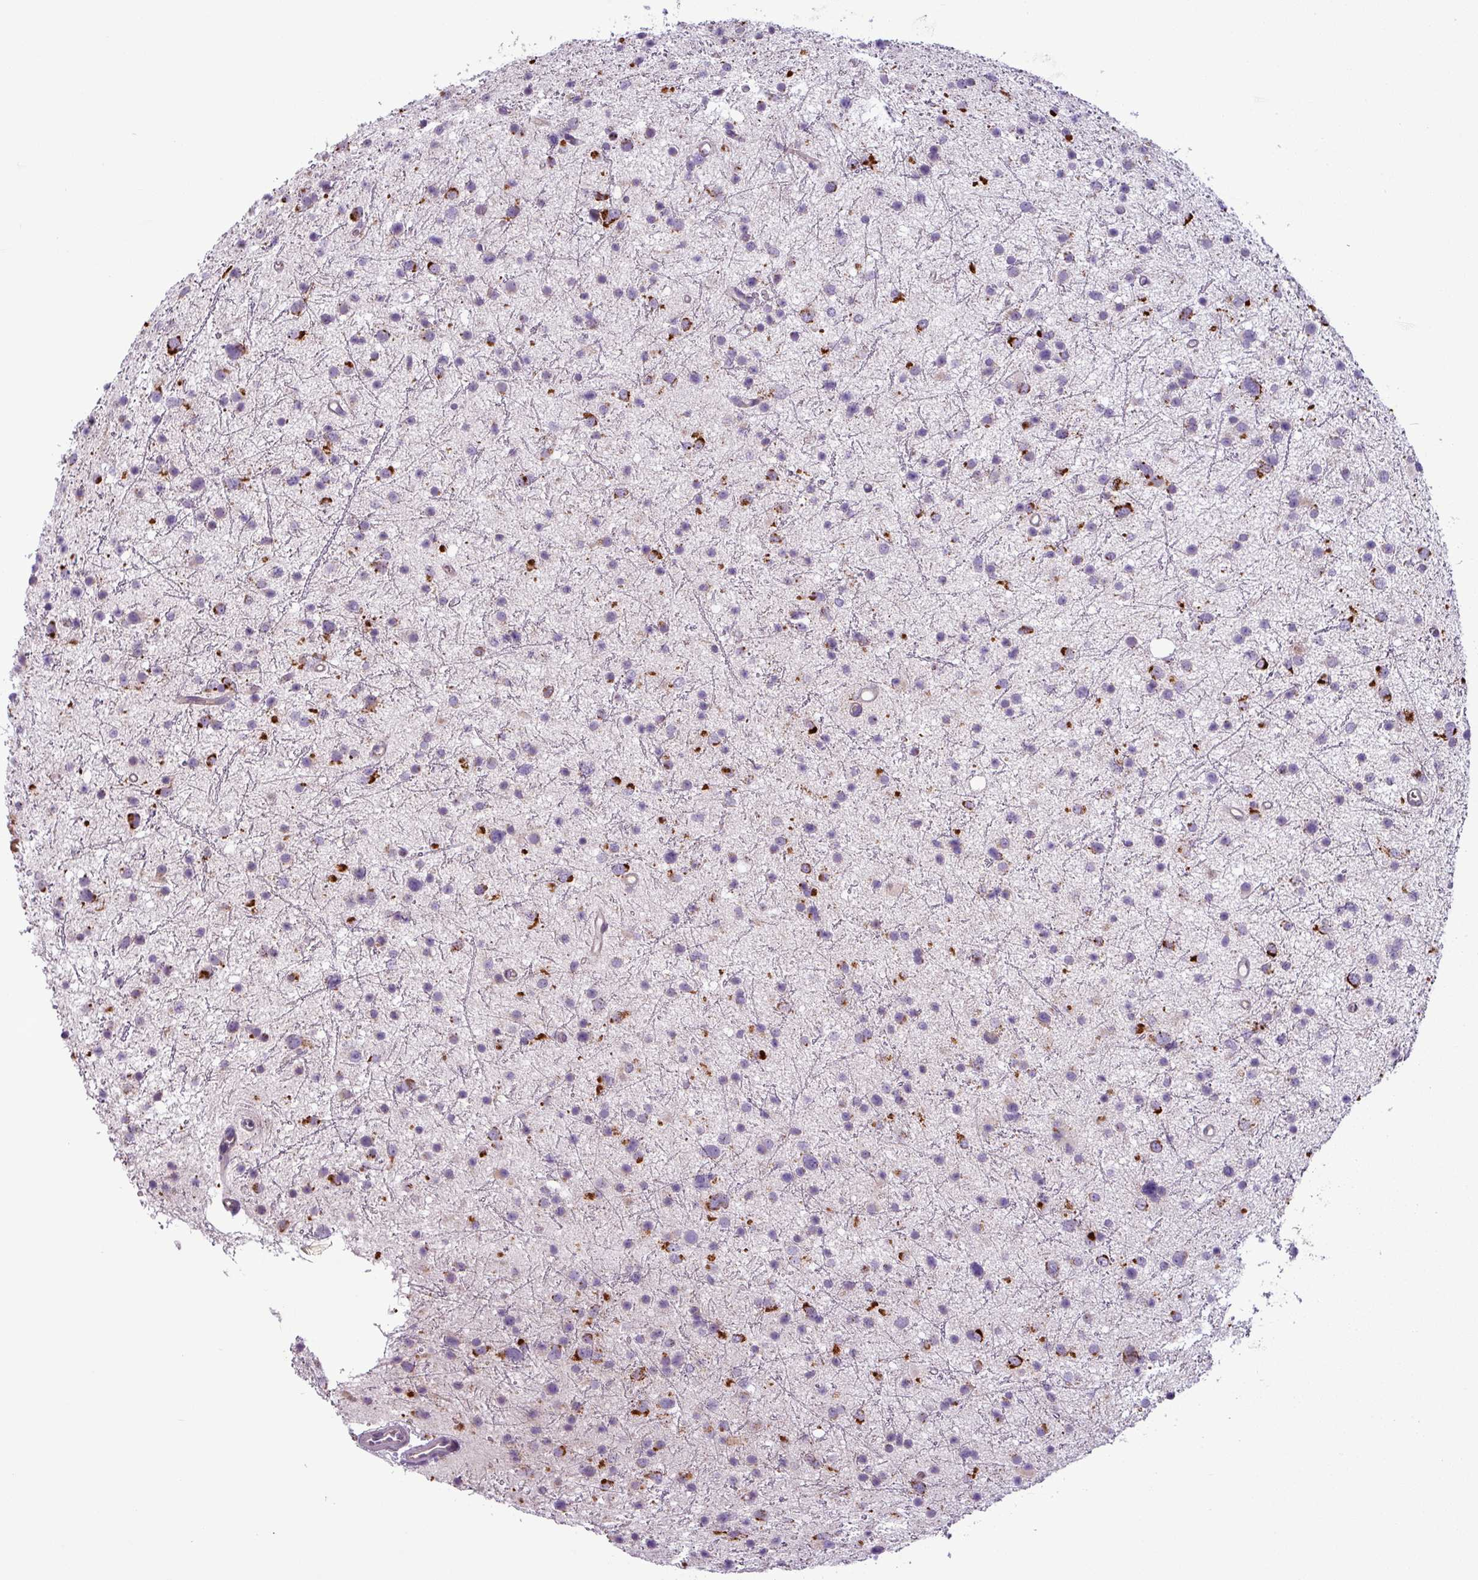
{"staining": {"intensity": "moderate", "quantity": "25%-75%", "location": "cytoplasmic/membranous"}, "tissue": "glioma", "cell_type": "Tumor cells", "image_type": "cancer", "snomed": [{"axis": "morphology", "description": "Glioma, malignant, Low grade"}, {"axis": "topography", "description": "Cerebral cortex"}], "caption": "An image showing moderate cytoplasmic/membranous expression in about 25%-75% of tumor cells in malignant low-grade glioma, as visualized by brown immunohistochemical staining.", "gene": "PNMA6A", "patient": {"sex": "female", "age": 39}}